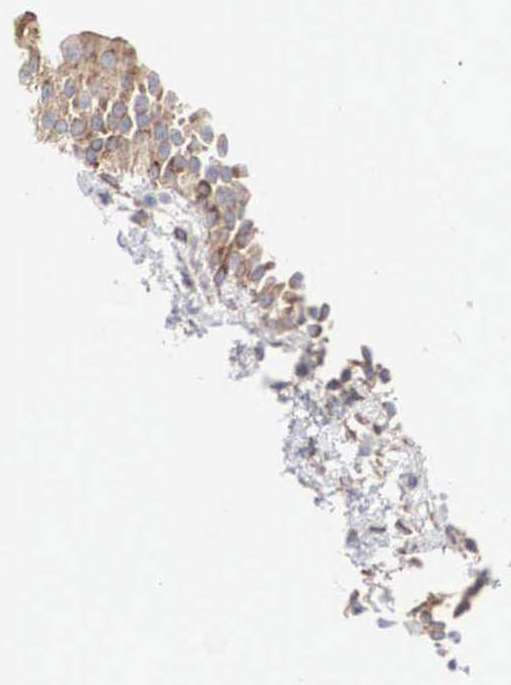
{"staining": {"intensity": "moderate", "quantity": ">75%", "location": "cytoplasmic/membranous"}, "tissue": "urinary bladder", "cell_type": "Urothelial cells", "image_type": "normal", "snomed": [{"axis": "morphology", "description": "Normal tissue, NOS"}, {"axis": "topography", "description": "Urinary bladder"}], "caption": "Immunohistochemistry micrograph of normal human urinary bladder stained for a protein (brown), which exhibits medium levels of moderate cytoplasmic/membranous positivity in approximately >75% of urothelial cells.", "gene": "LGALS3BP", "patient": {"sex": "male", "age": 48}}